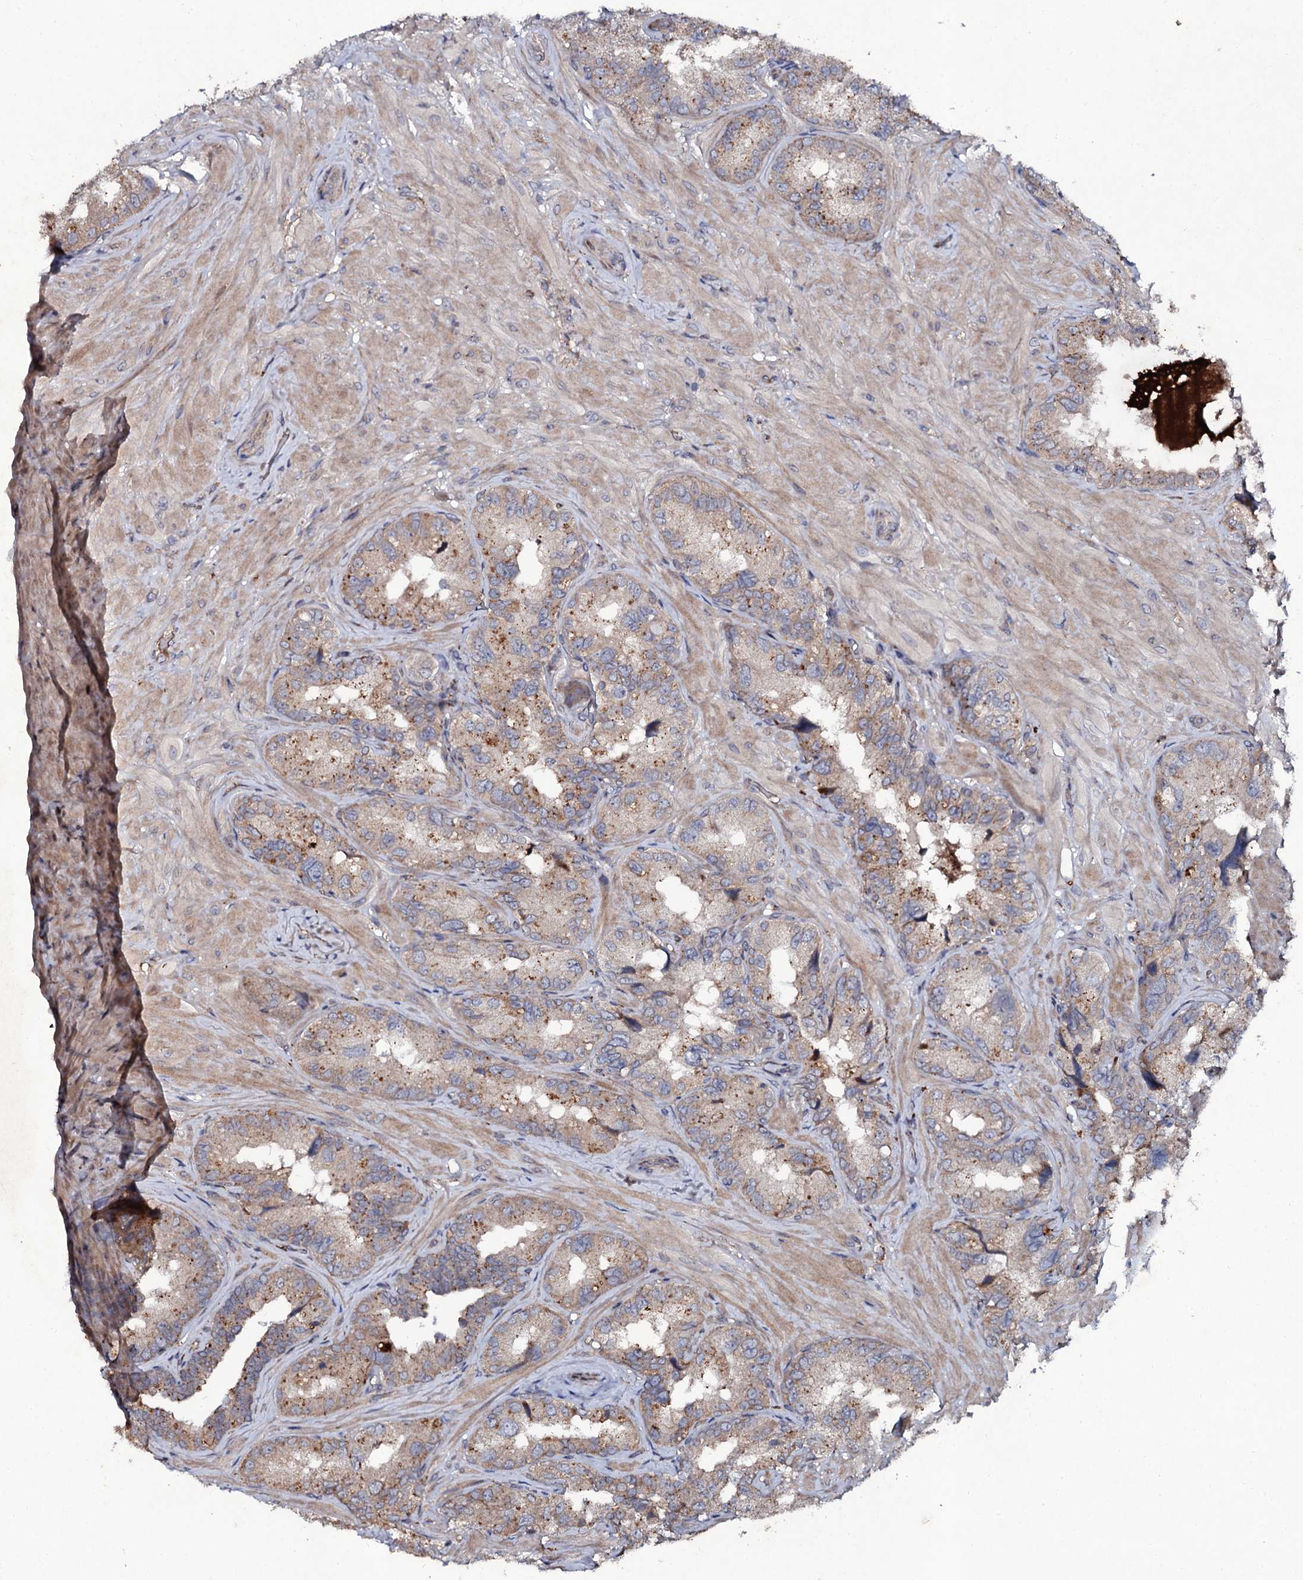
{"staining": {"intensity": "moderate", "quantity": "25%-75%", "location": "cytoplasmic/membranous"}, "tissue": "seminal vesicle", "cell_type": "Glandular cells", "image_type": "normal", "snomed": [{"axis": "morphology", "description": "Normal tissue, NOS"}, {"axis": "topography", "description": "Seminal veicle"}, {"axis": "topography", "description": "Peripheral nerve tissue"}], "caption": "High-magnification brightfield microscopy of normal seminal vesicle stained with DAB (3,3'-diaminobenzidine) (brown) and counterstained with hematoxylin (blue). glandular cells exhibit moderate cytoplasmic/membranous positivity is appreciated in approximately25%-75% of cells. The staining is performed using DAB brown chromogen to label protein expression. The nuclei are counter-stained blue using hematoxylin.", "gene": "LRRC28", "patient": {"sex": "male", "age": 67}}